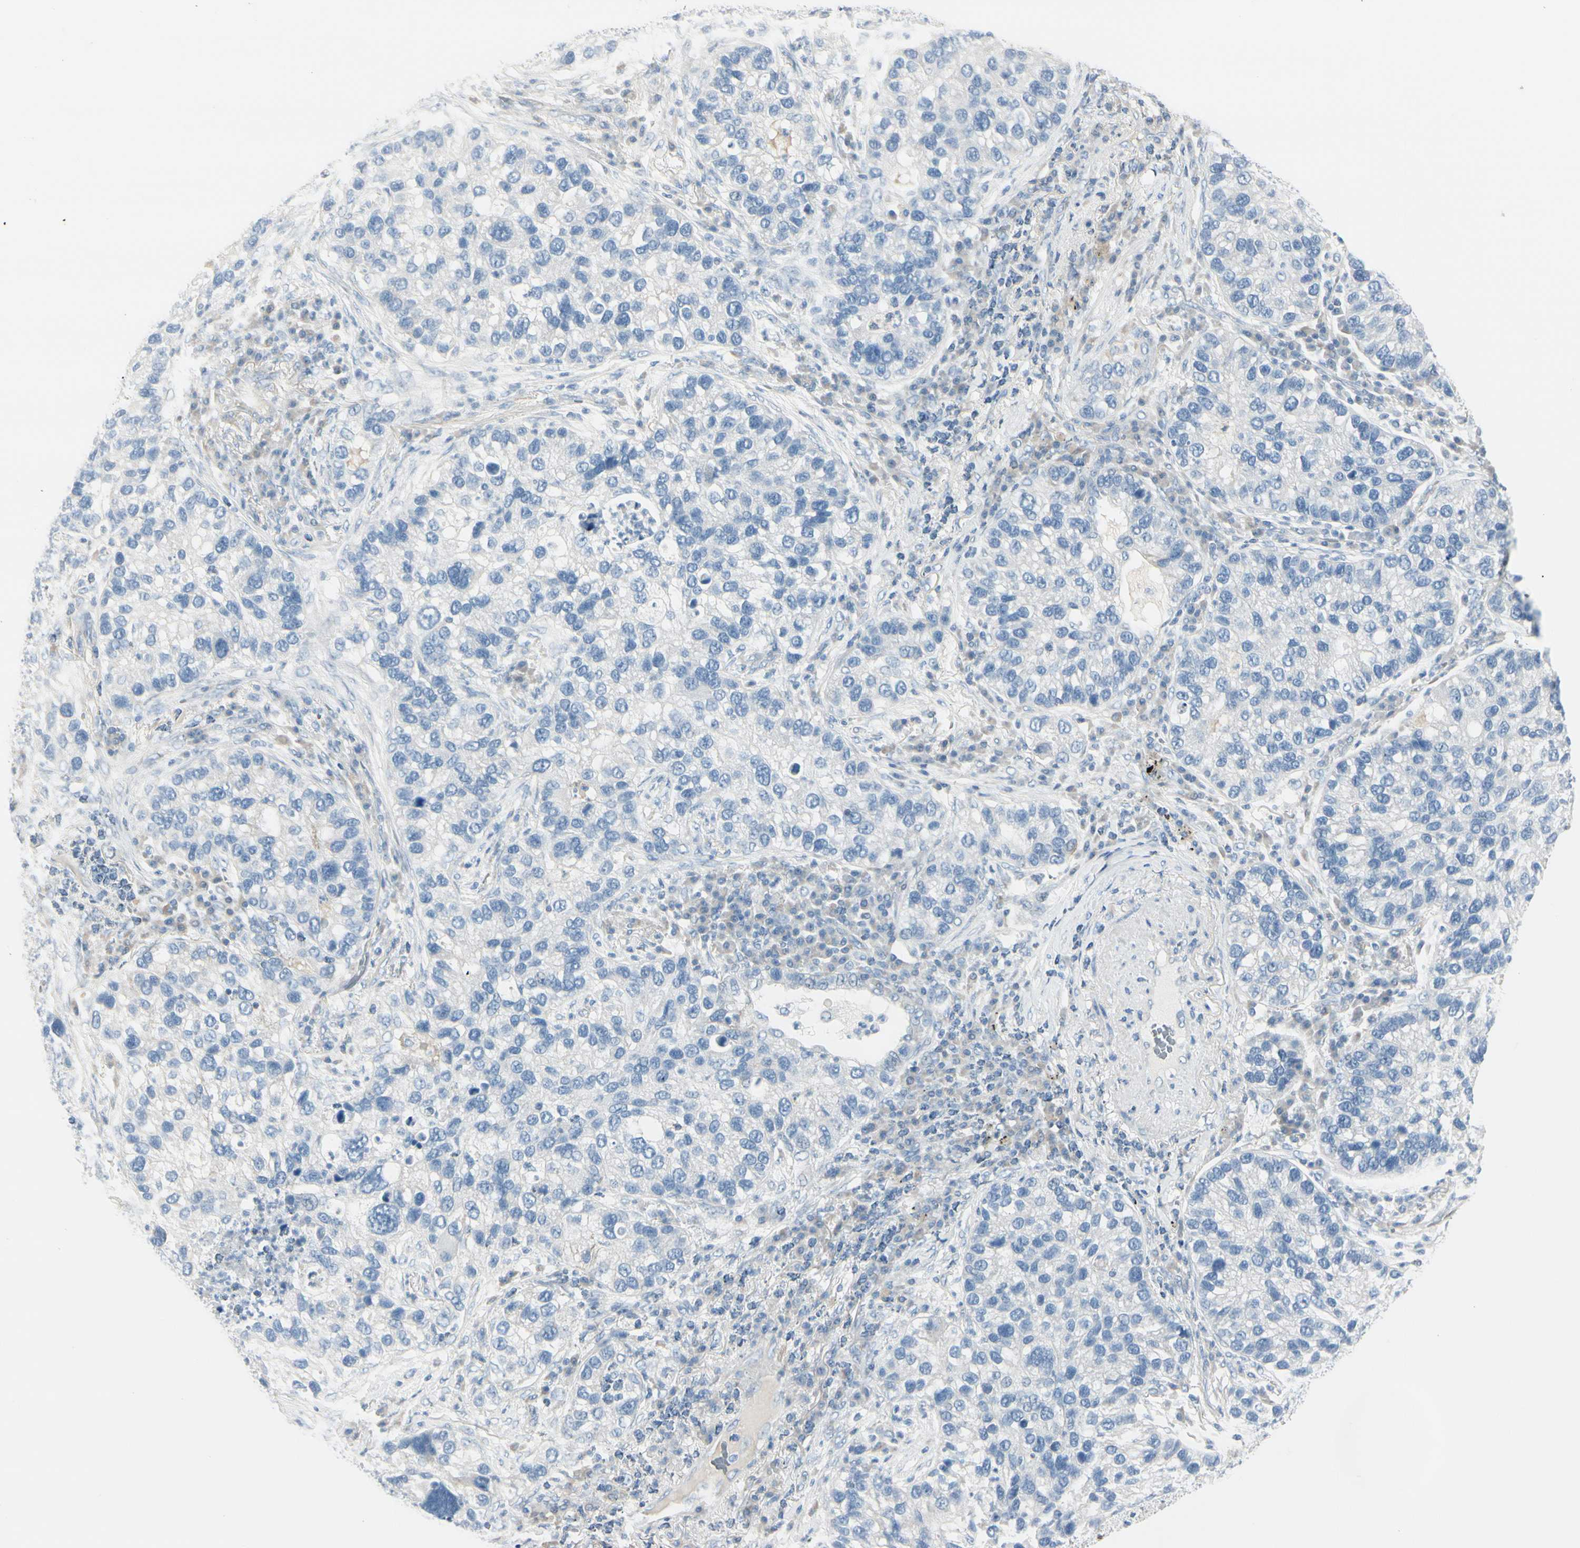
{"staining": {"intensity": "negative", "quantity": "none", "location": "none"}, "tissue": "lung cancer", "cell_type": "Tumor cells", "image_type": "cancer", "snomed": [{"axis": "morphology", "description": "Normal tissue, NOS"}, {"axis": "morphology", "description": "Adenocarcinoma, NOS"}, {"axis": "topography", "description": "Bronchus"}, {"axis": "topography", "description": "Lung"}], "caption": "Immunohistochemistry (IHC) micrograph of neoplastic tissue: human lung cancer stained with DAB demonstrates no significant protein positivity in tumor cells.", "gene": "CDHR5", "patient": {"sex": "male", "age": 54}}